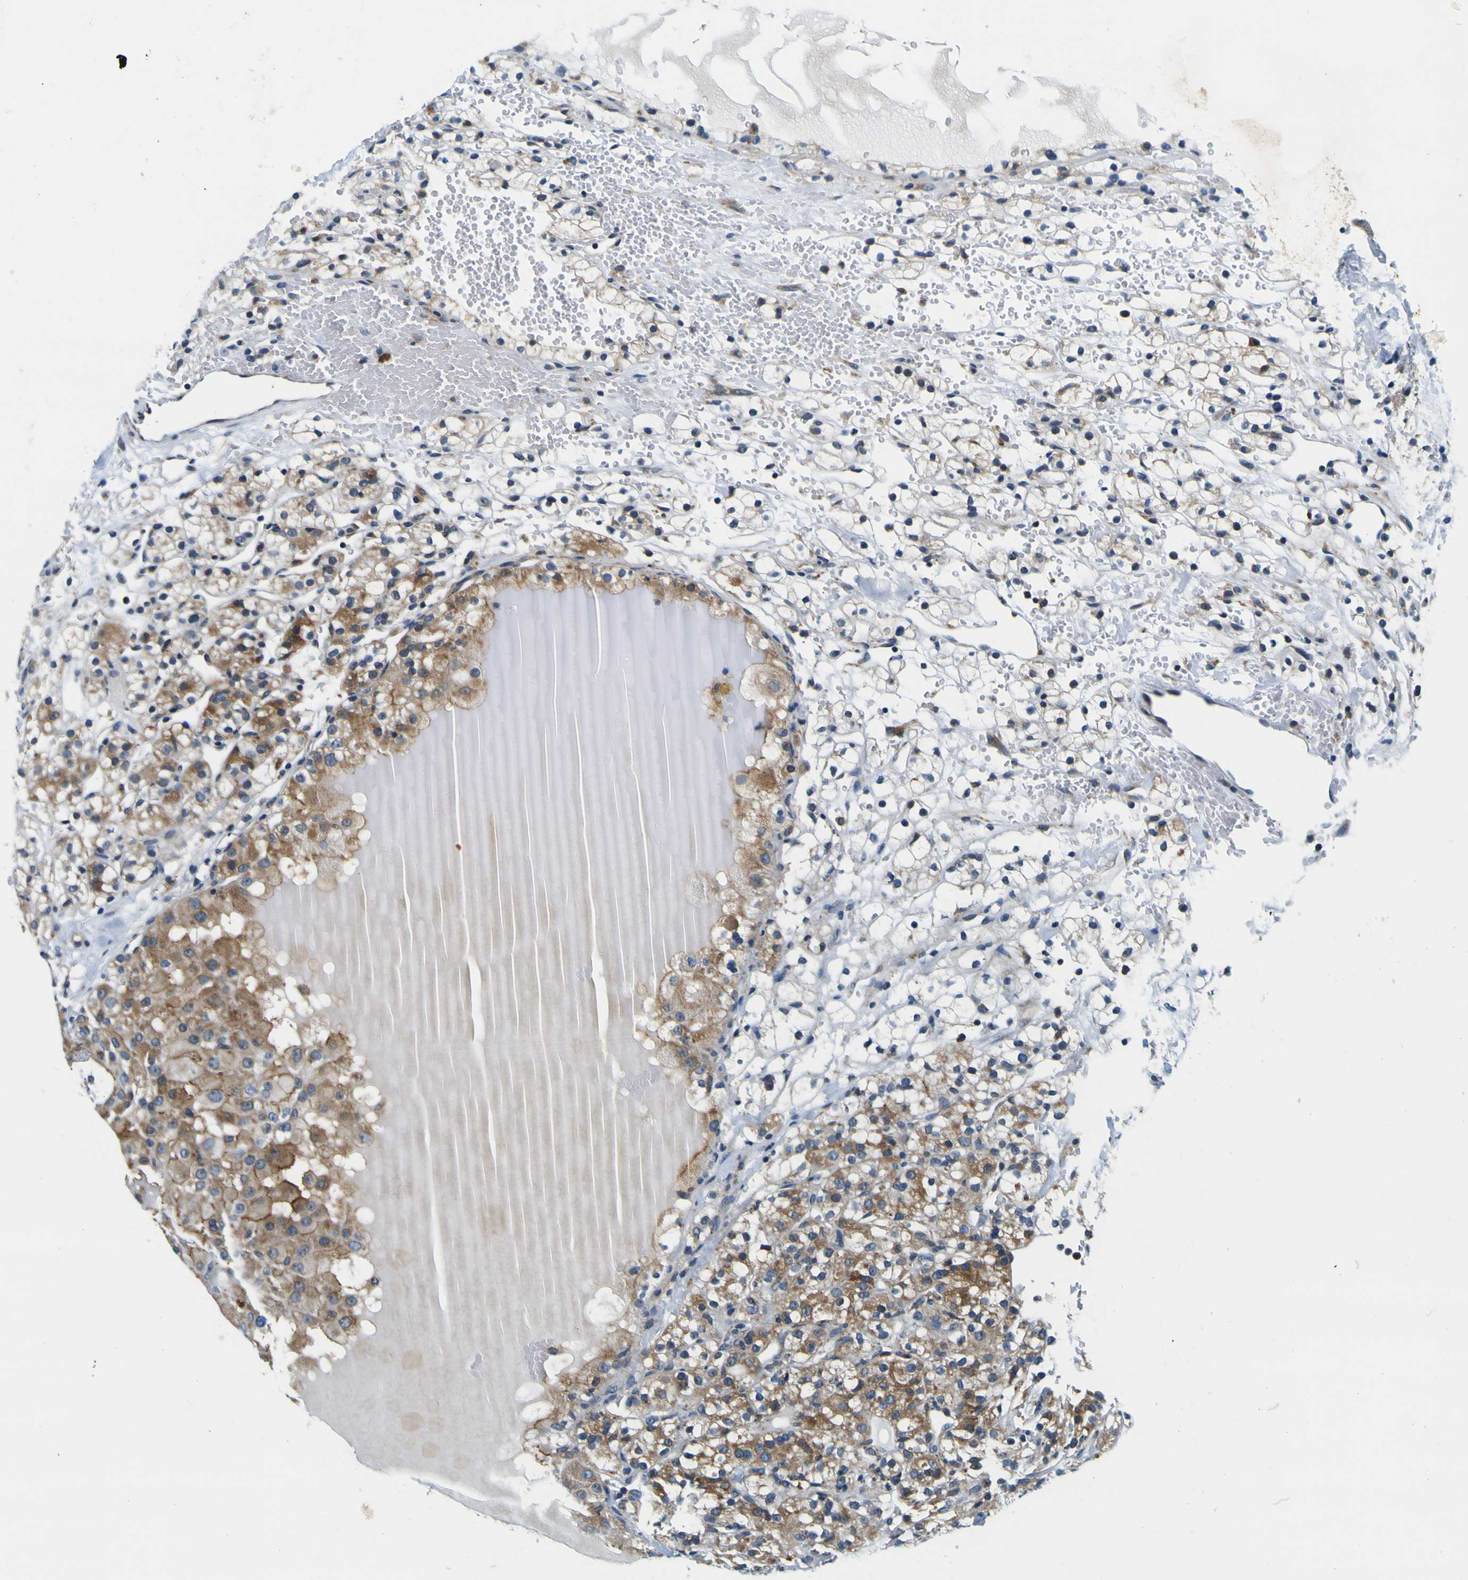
{"staining": {"intensity": "moderate", "quantity": "25%-75%", "location": "cytoplasmic/membranous"}, "tissue": "renal cancer", "cell_type": "Tumor cells", "image_type": "cancer", "snomed": [{"axis": "morphology", "description": "Adenocarcinoma, NOS"}, {"axis": "topography", "description": "Kidney"}], "caption": "Renal cancer (adenocarcinoma) stained with a protein marker displays moderate staining in tumor cells.", "gene": "NLRP3", "patient": {"sex": "male", "age": 61}}